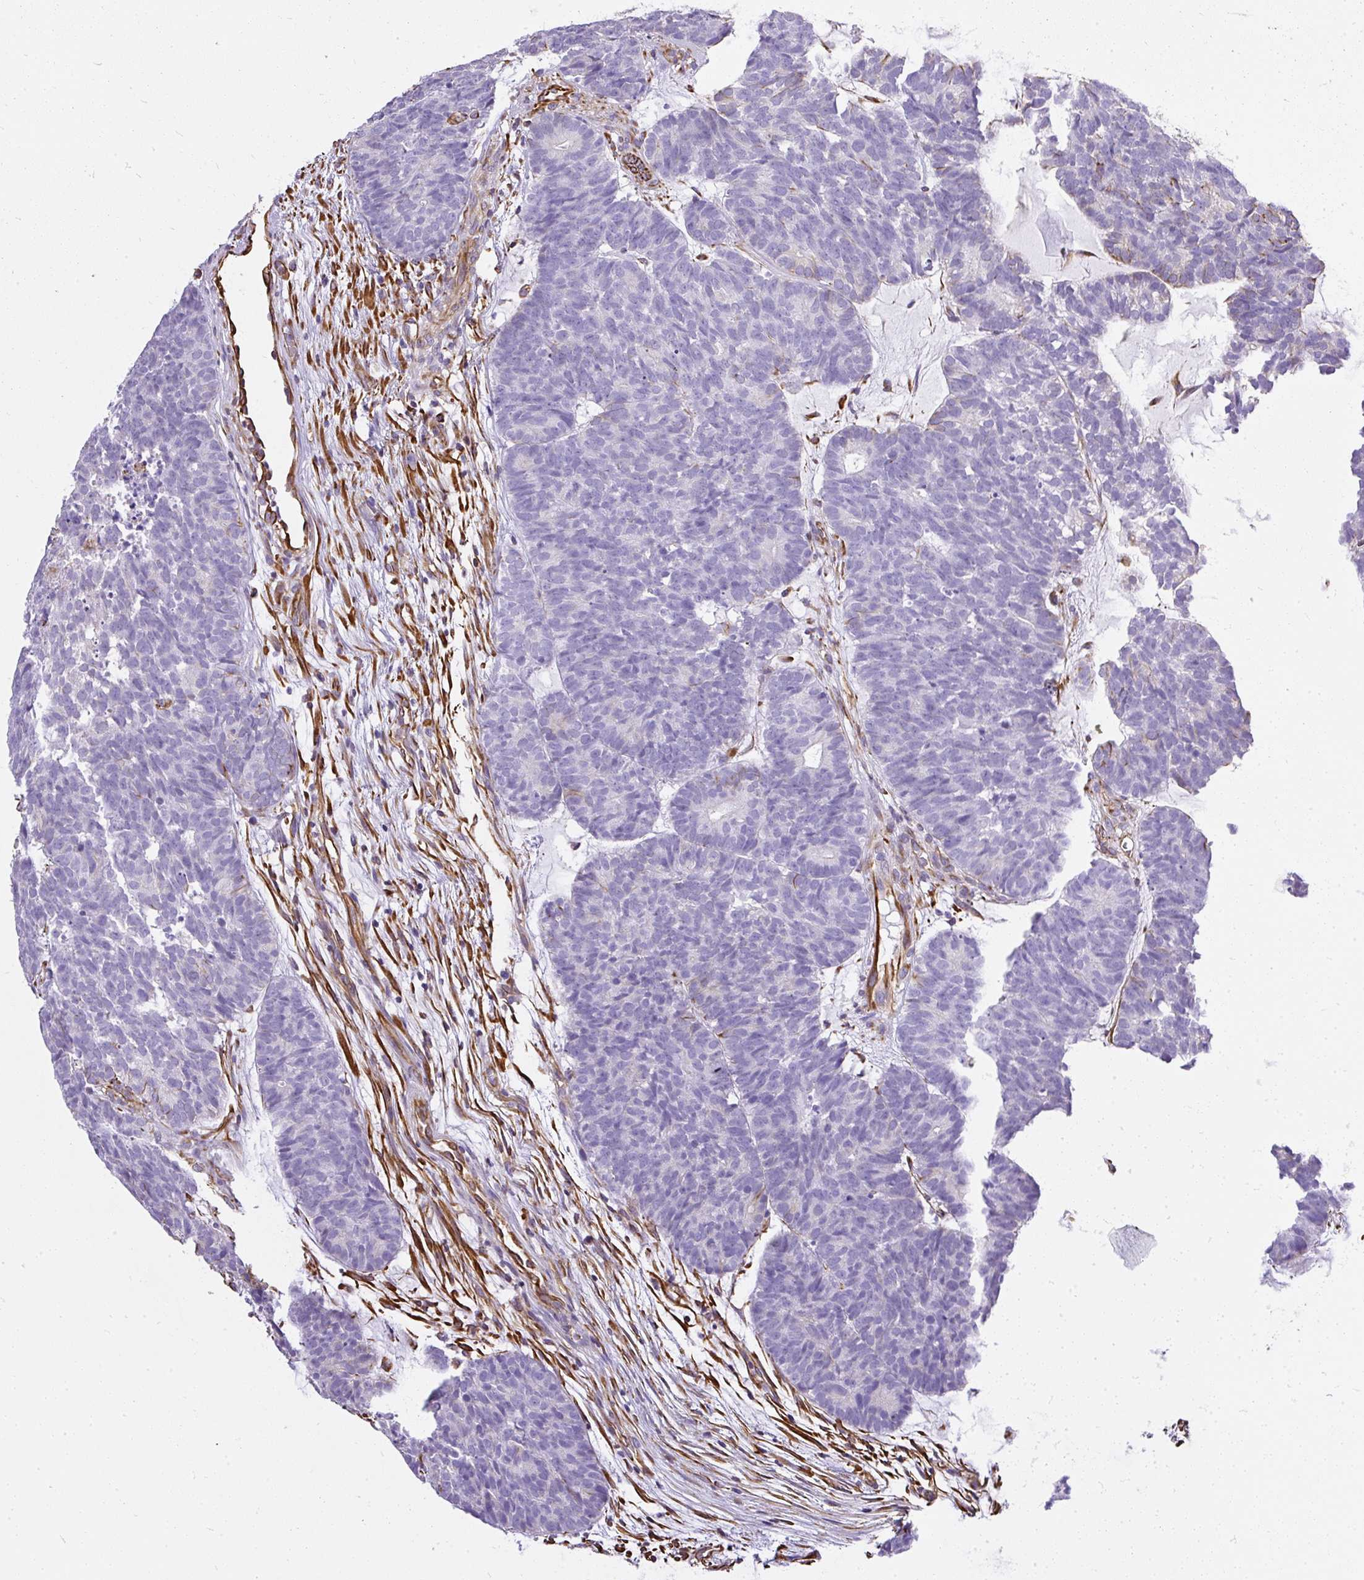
{"staining": {"intensity": "negative", "quantity": "none", "location": "none"}, "tissue": "head and neck cancer", "cell_type": "Tumor cells", "image_type": "cancer", "snomed": [{"axis": "morphology", "description": "Adenocarcinoma, NOS"}, {"axis": "topography", "description": "Head-Neck"}], "caption": "DAB immunohistochemical staining of head and neck cancer (adenocarcinoma) reveals no significant staining in tumor cells.", "gene": "PLS1", "patient": {"sex": "female", "age": 81}}